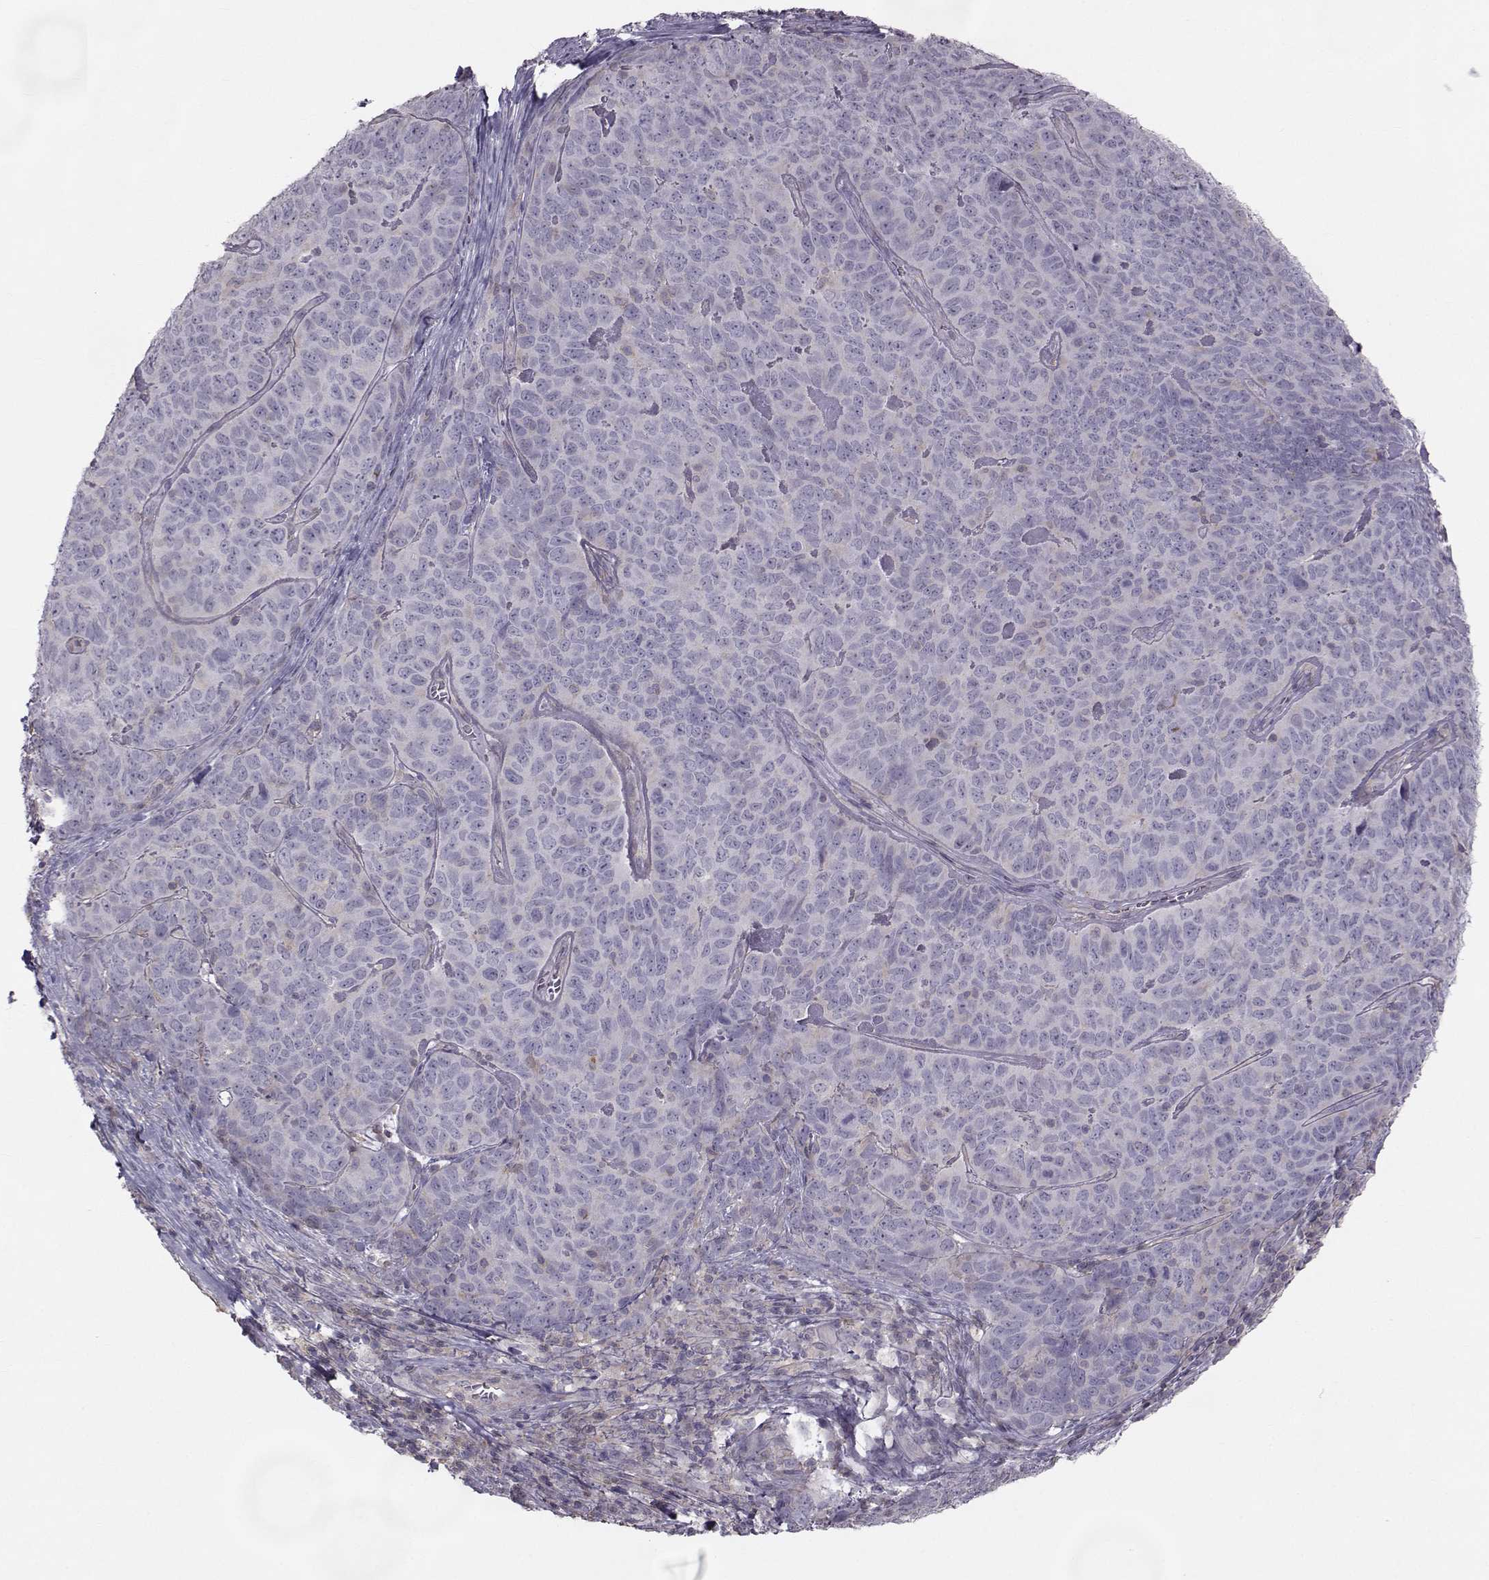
{"staining": {"intensity": "negative", "quantity": "none", "location": "none"}, "tissue": "skin cancer", "cell_type": "Tumor cells", "image_type": "cancer", "snomed": [{"axis": "morphology", "description": "Squamous cell carcinoma, NOS"}, {"axis": "topography", "description": "Skin"}, {"axis": "topography", "description": "Anal"}], "caption": "A photomicrograph of human squamous cell carcinoma (skin) is negative for staining in tumor cells.", "gene": "GARIN3", "patient": {"sex": "female", "age": 51}}